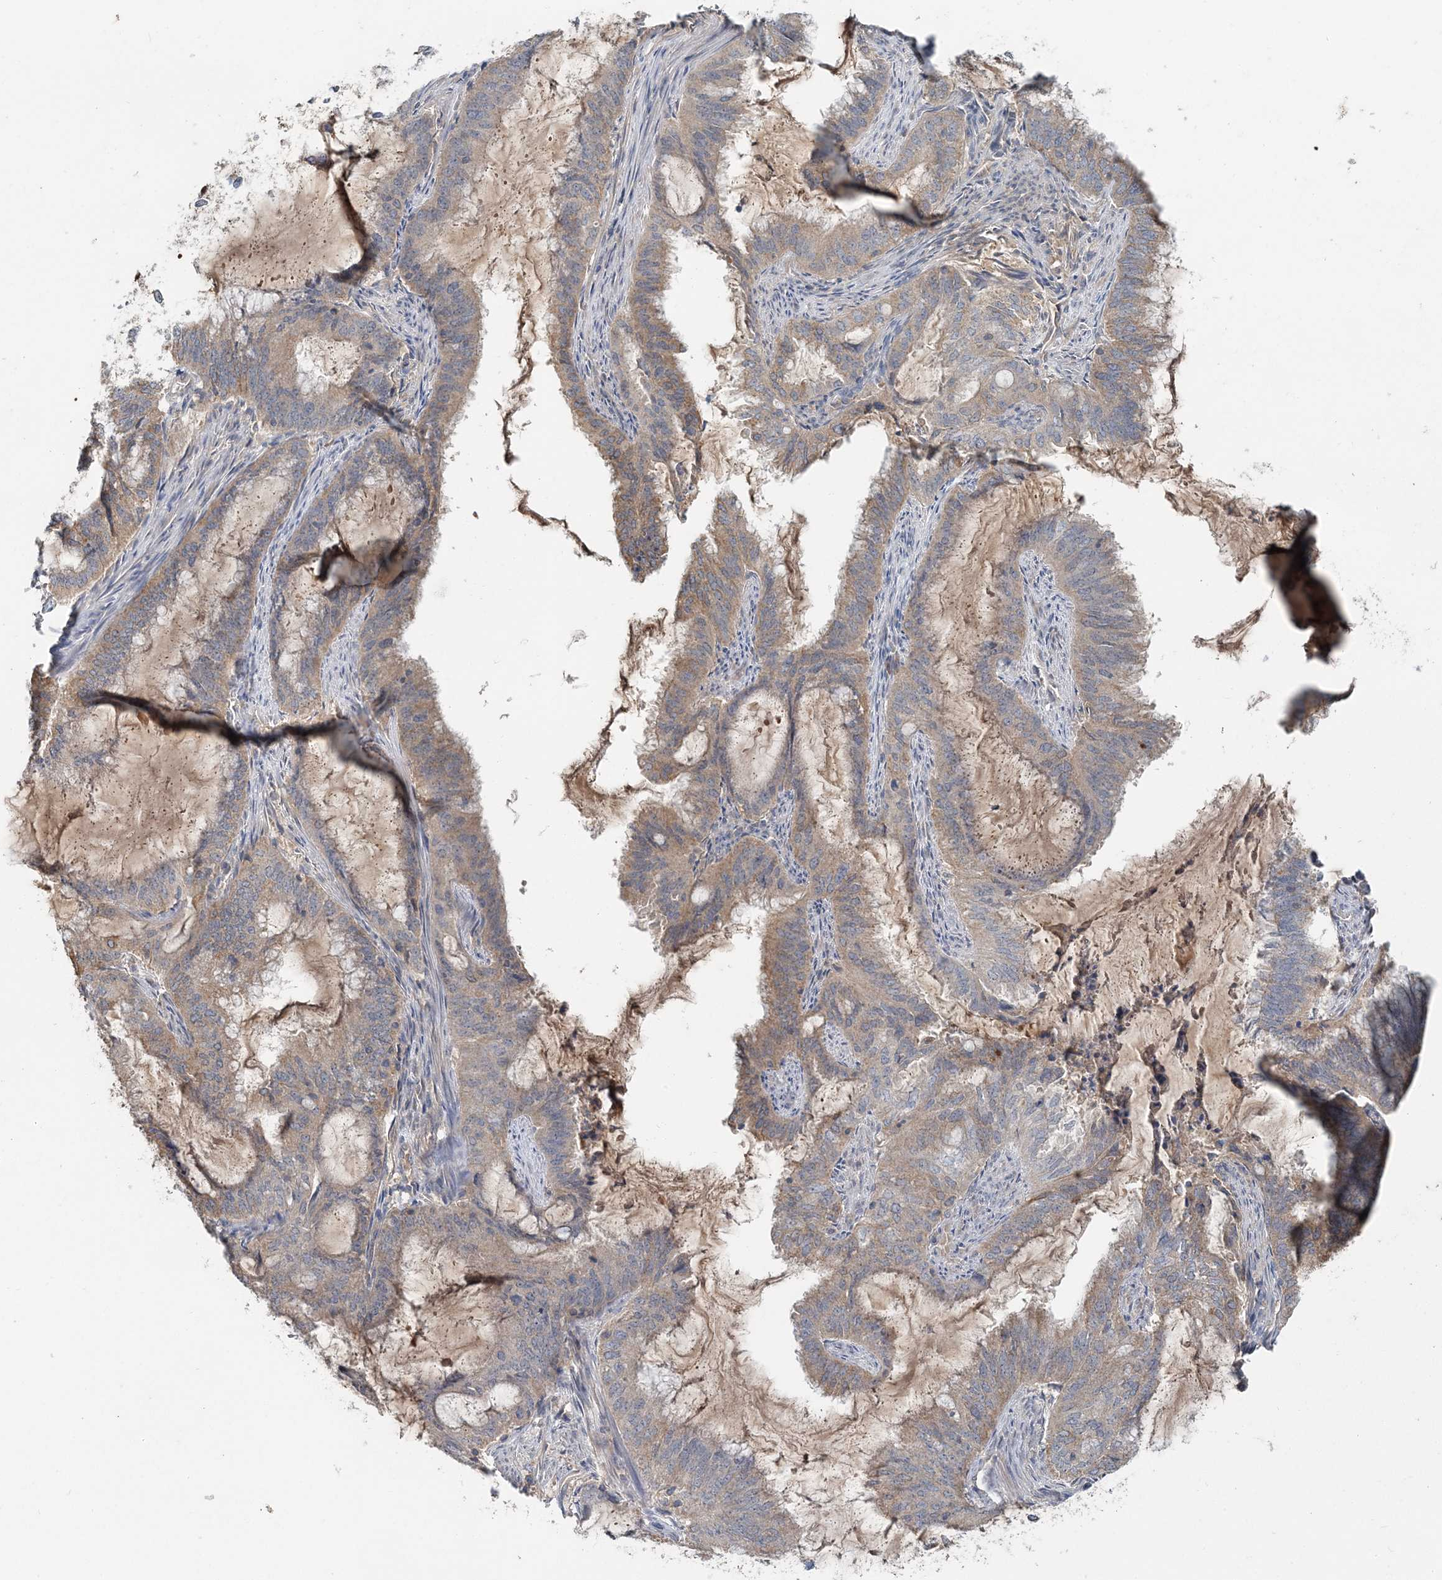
{"staining": {"intensity": "weak", "quantity": ">75%", "location": "cytoplasmic/membranous"}, "tissue": "endometrial cancer", "cell_type": "Tumor cells", "image_type": "cancer", "snomed": [{"axis": "morphology", "description": "Adenocarcinoma, NOS"}, {"axis": "topography", "description": "Endometrium"}], "caption": "DAB immunohistochemical staining of human adenocarcinoma (endometrial) reveals weak cytoplasmic/membranous protein staining in approximately >75% of tumor cells. Ihc stains the protein of interest in brown and the nuclei are stained blue.", "gene": "RNF25", "patient": {"sex": "female", "age": 51}}